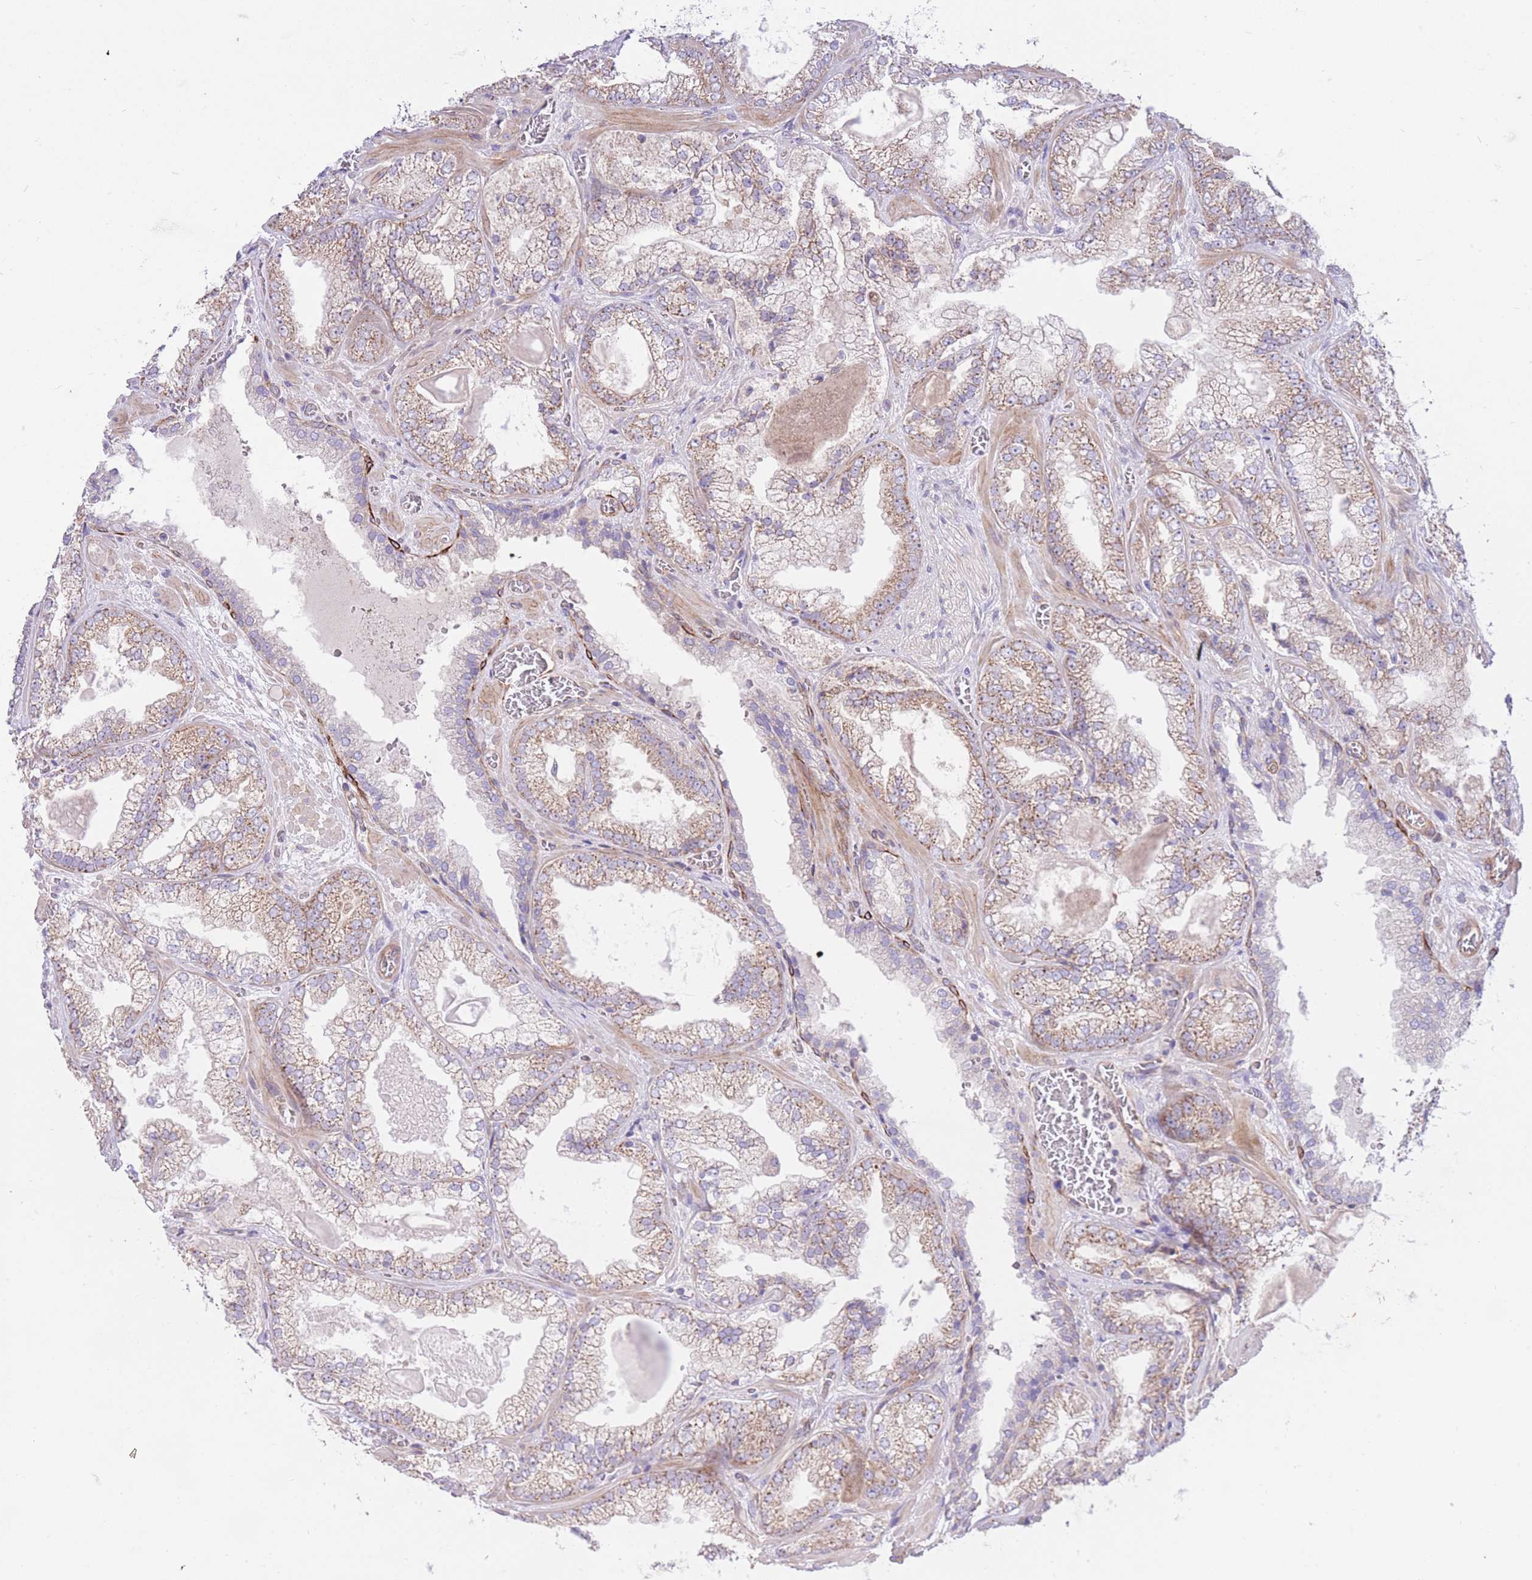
{"staining": {"intensity": "moderate", "quantity": ">75%", "location": "cytoplasmic/membranous"}, "tissue": "prostate cancer", "cell_type": "Tumor cells", "image_type": "cancer", "snomed": [{"axis": "morphology", "description": "Adenocarcinoma, Low grade"}, {"axis": "topography", "description": "Prostate"}], "caption": "Tumor cells display moderate cytoplasmic/membranous positivity in about >75% of cells in prostate cancer. (DAB (3,3'-diaminobenzidine) = brown stain, brightfield microscopy at high magnification).", "gene": "CHAC1", "patient": {"sex": "male", "age": 57}}